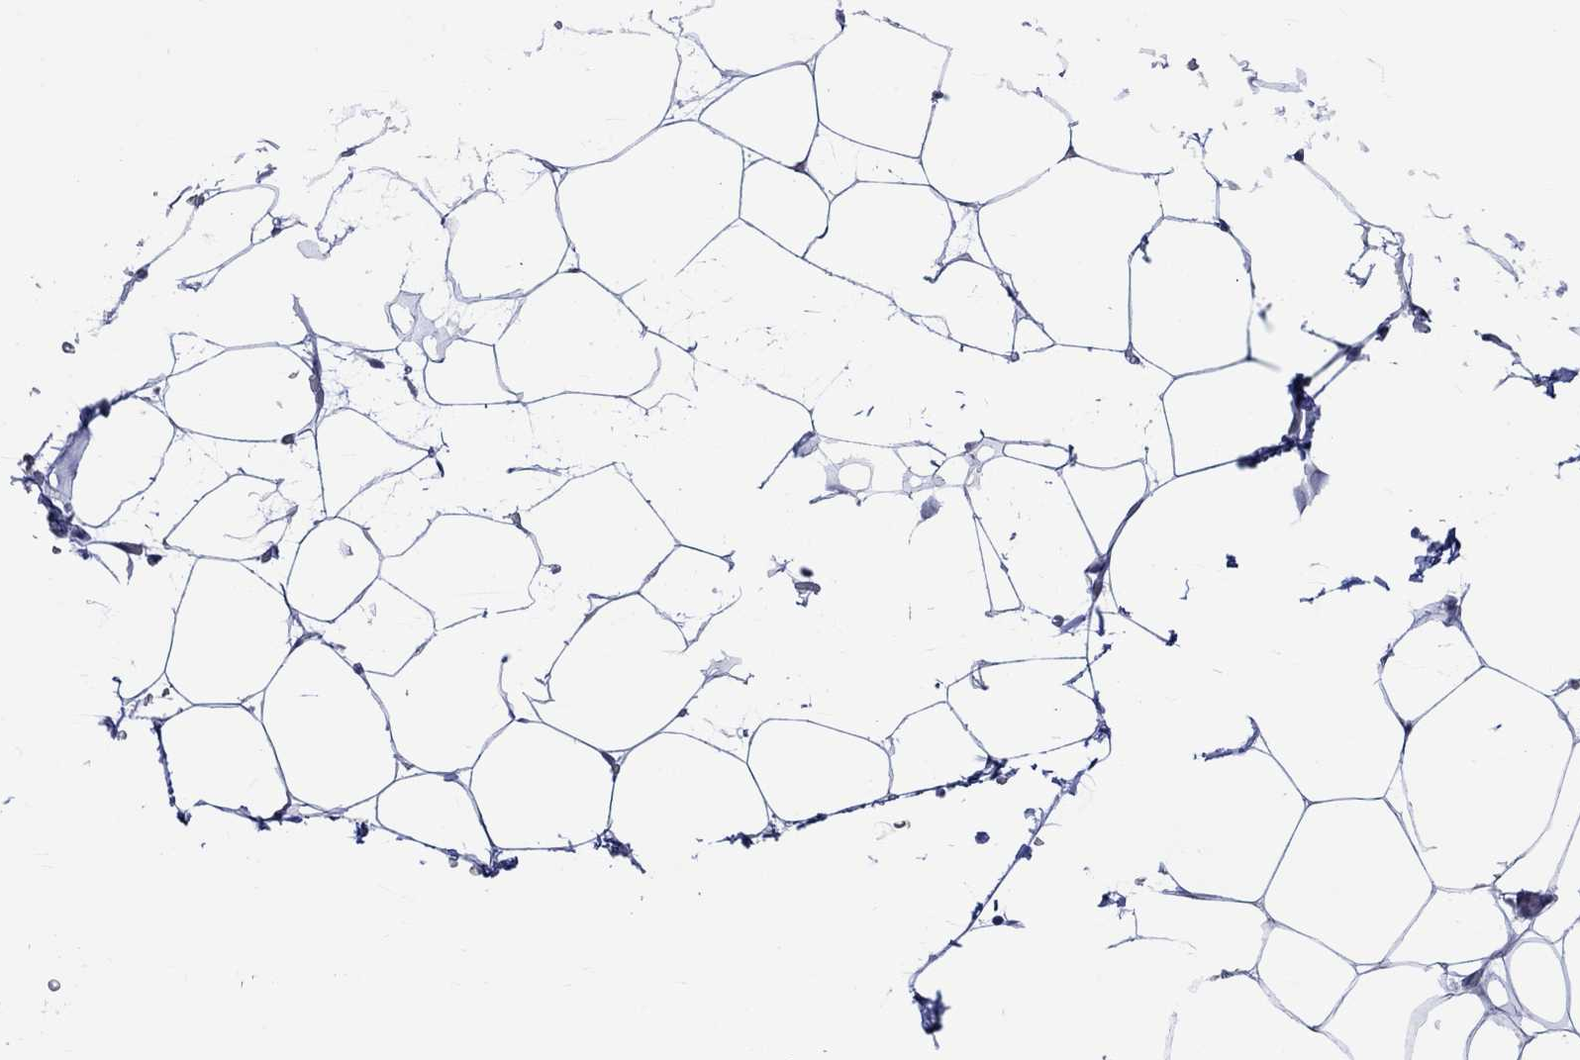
{"staining": {"intensity": "negative", "quantity": "none", "location": "none"}, "tissue": "adipose tissue", "cell_type": "Adipocytes", "image_type": "normal", "snomed": [{"axis": "morphology", "description": "Normal tissue, NOS"}, {"axis": "topography", "description": "Adipose tissue"}], "caption": "DAB immunohistochemical staining of unremarkable adipose tissue displays no significant staining in adipocytes. (IHC, brightfield microscopy, high magnification).", "gene": "E2F8", "patient": {"sex": "male", "age": 57}}